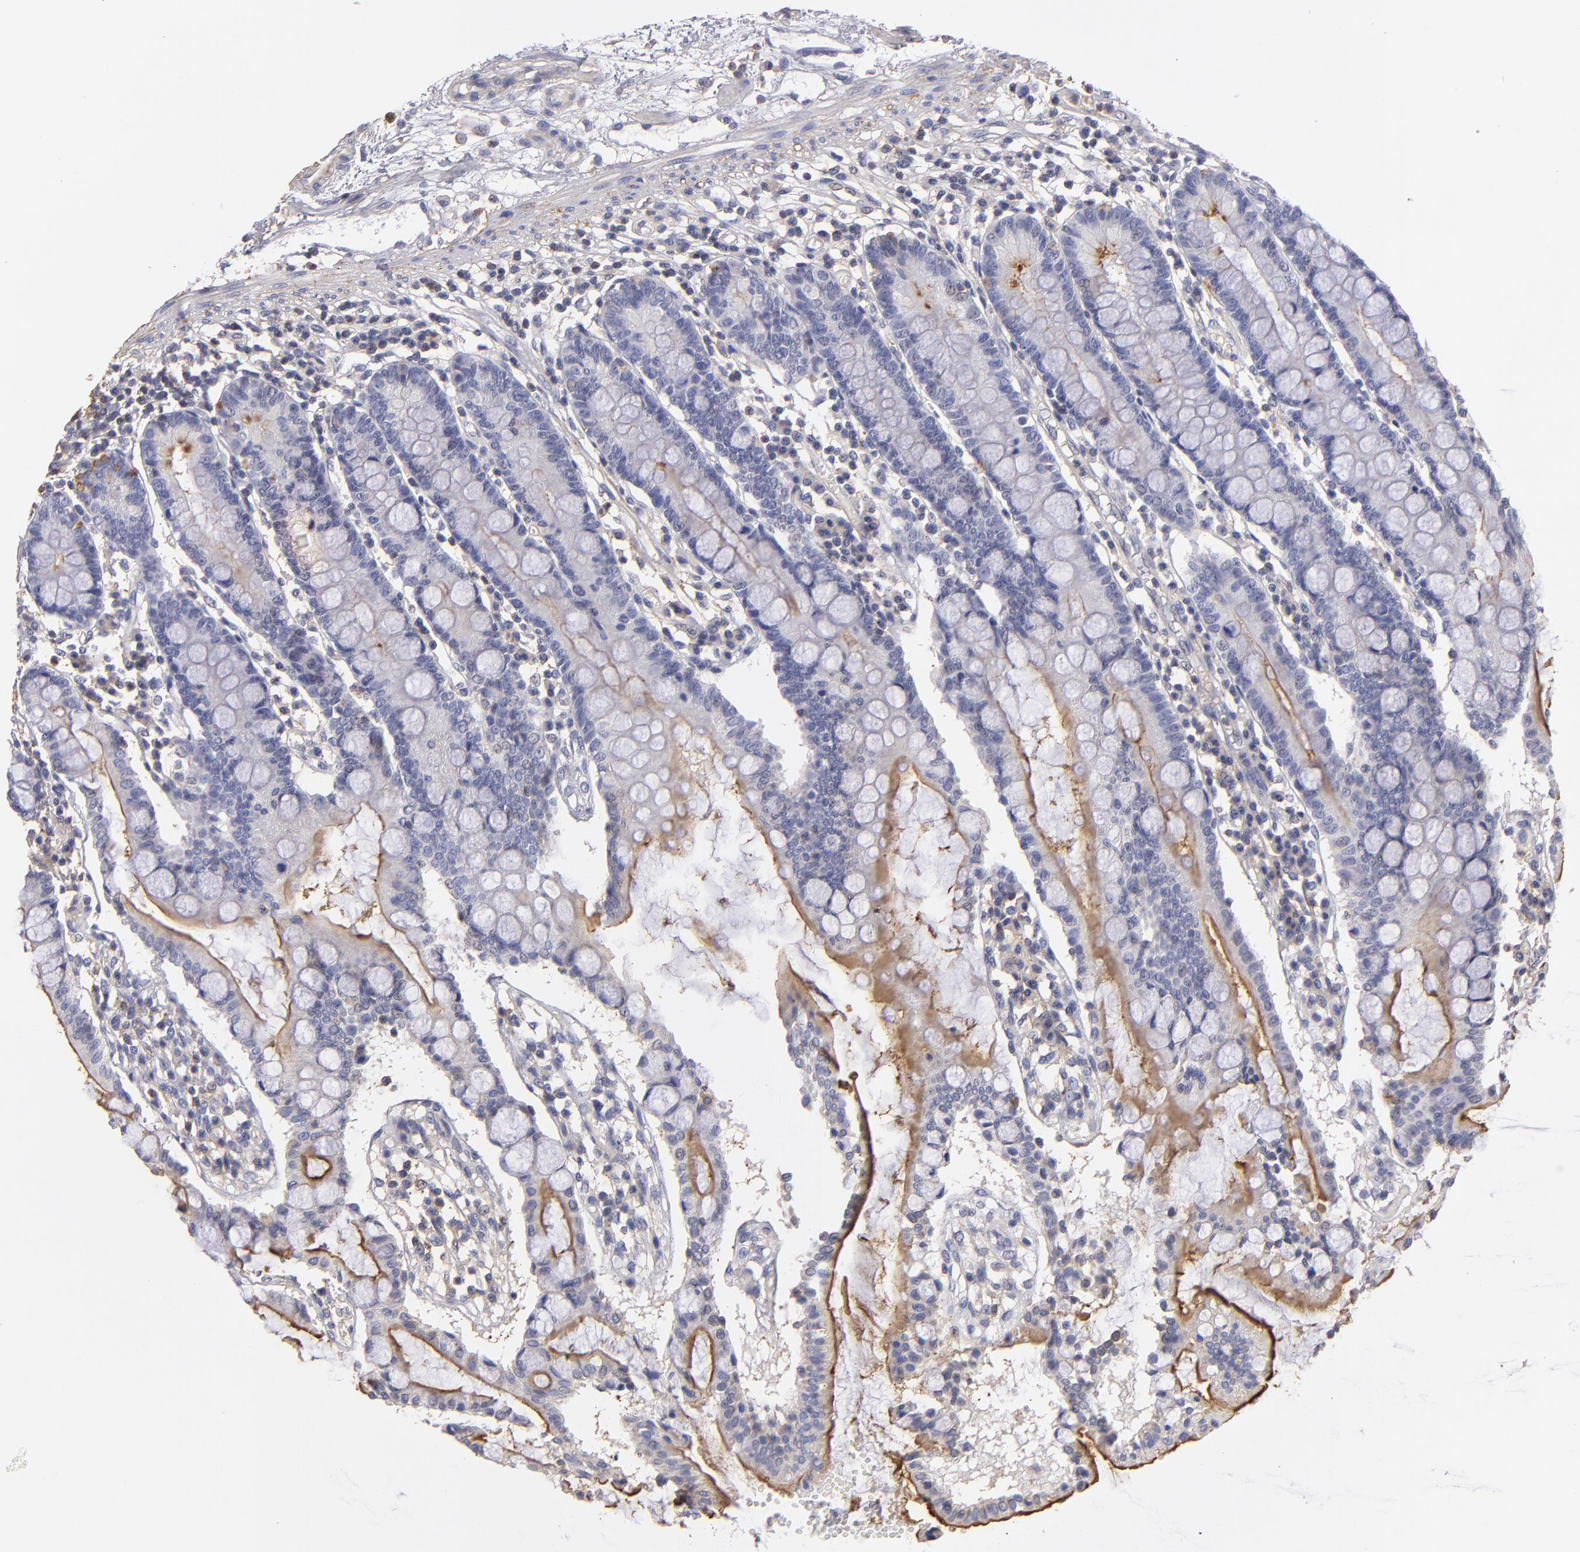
{"staining": {"intensity": "moderate", "quantity": "25%-75%", "location": "cytoplasmic/membranous"}, "tissue": "small intestine", "cell_type": "Glandular cells", "image_type": "normal", "snomed": [{"axis": "morphology", "description": "Normal tissue, NOS"}, {"axis": "topography", "description": "Small intestine"}], "caption": "An immunohistochemistry (IHC) histopathology image of normal tissue is shown. Protein staining in brown labels moderate cytoplasmic/membranous positivity in small intestine within glandular cells. (Brightfield microscopy of DAB IHC at high magnification).", "gene": "ABCB1", "patient": {"sex": "female", "age": 51}}